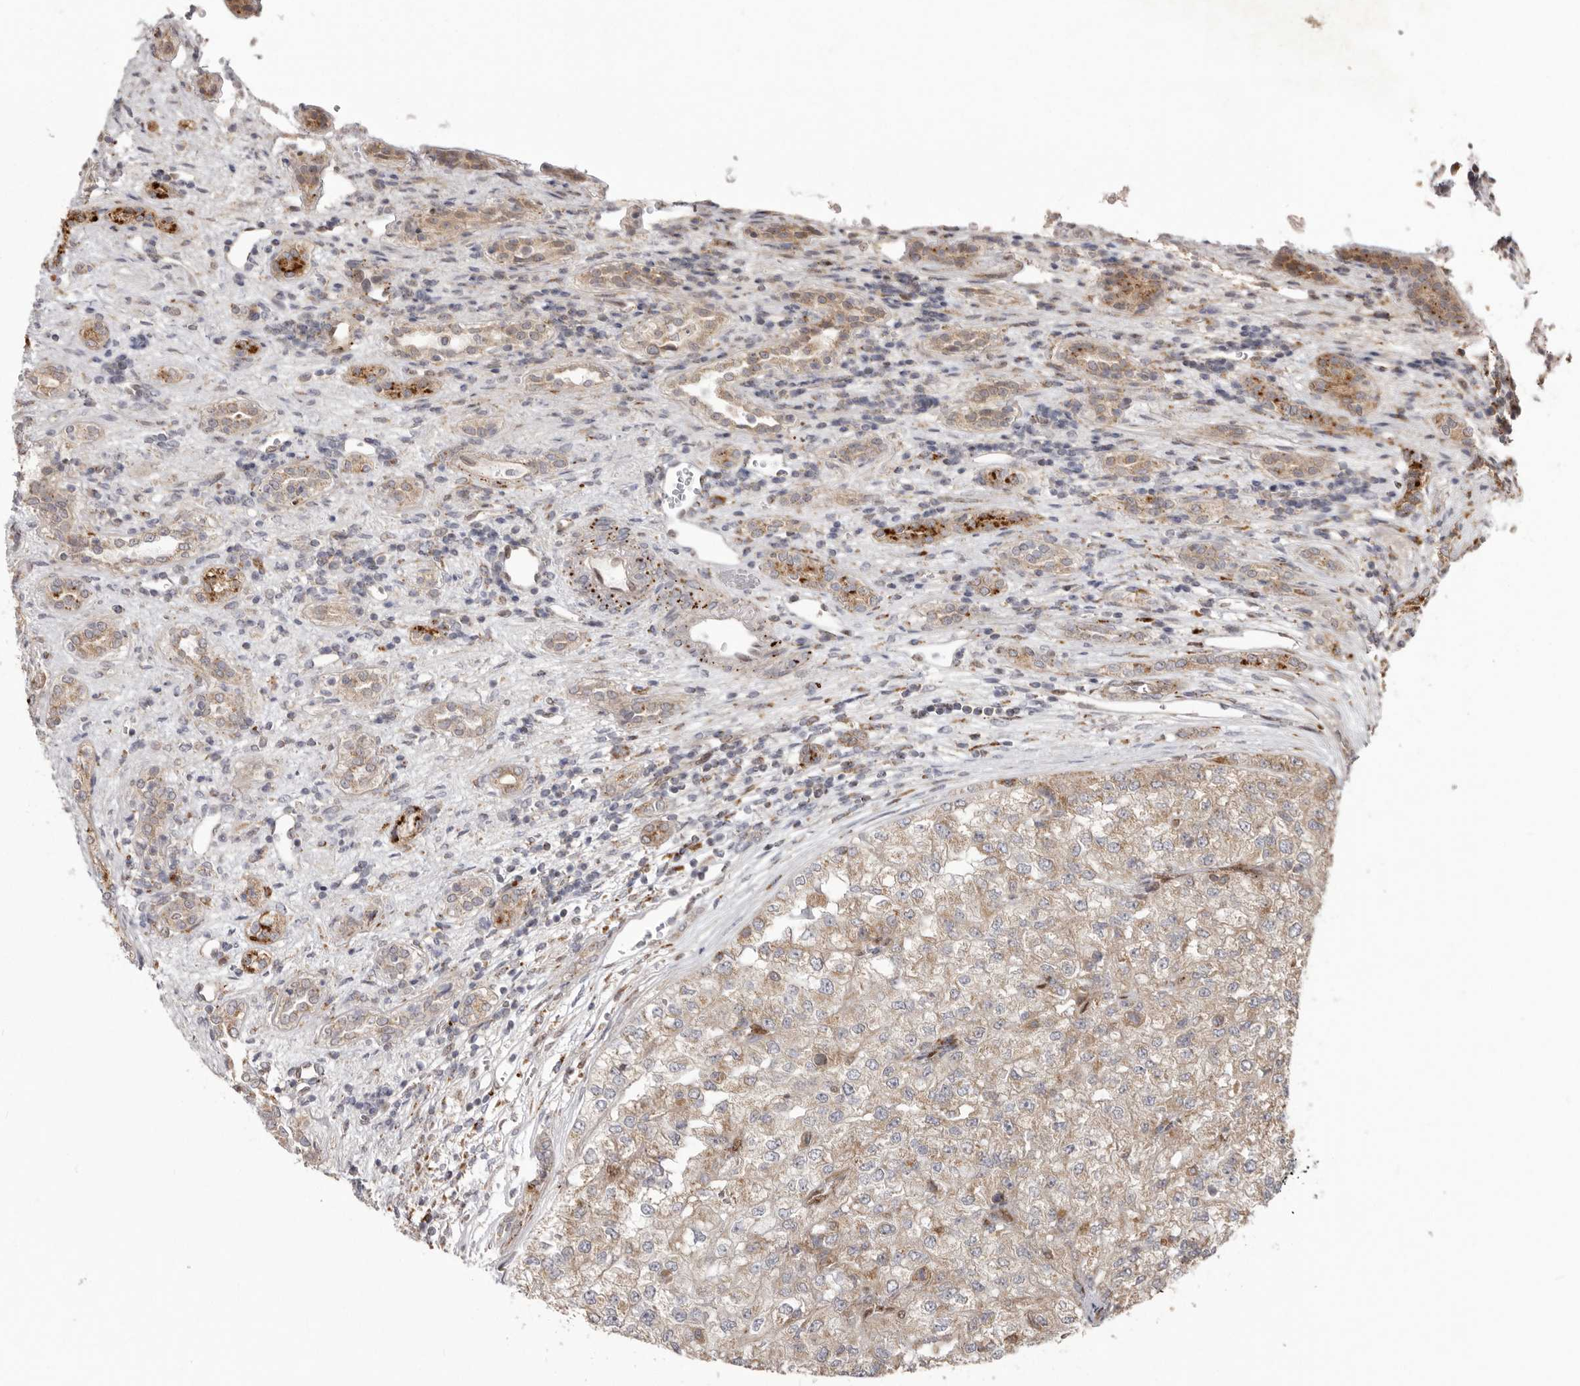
{"staining": {"intensity": "weak", "quantity": ">75%", "location": "cytoplasmic/membranous"}, "tissue": "renal cancer", "cell_type": "Tumor cells", "image_type": "cancer", "snomed": [{"axis": "morphology", "description": "Adenocarcinoma, NOS"}, {"axis": "topography", "description": "Kidney"}], "caption": "High-power microscopy captured an immunohistochemistry (IHC) histopathology image of renal cancer, revealing weak cytoplasmic/membranous expression in approximately >75% of tumor cells. Nuclei are stained in blue.", "gene": "NUP43", "patient": {"sex": "female", "age": 54}}